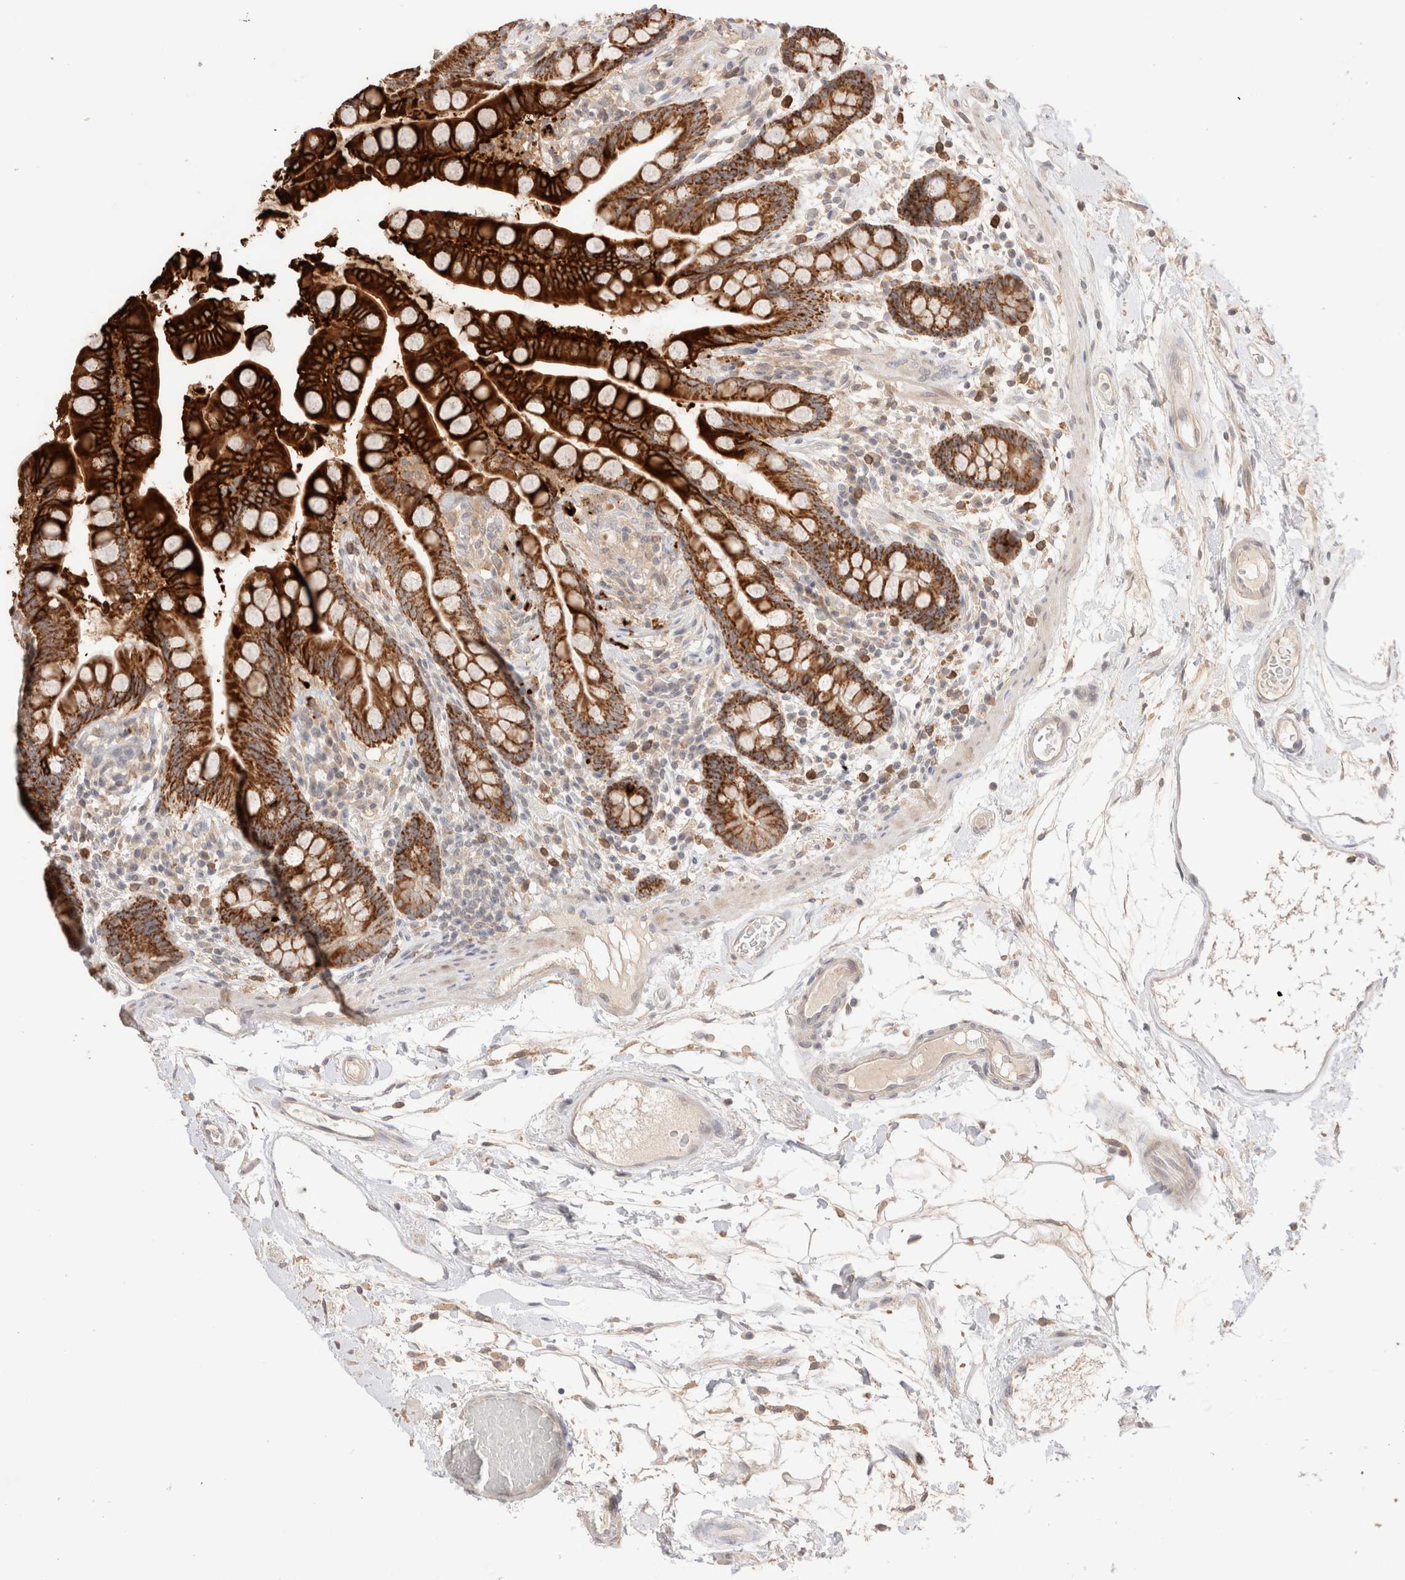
{"staining": {"intensity": "weak", "quantity": ">75%", "location": "cytoplasmic/membranous"}, "tissue": "colon", "cell_type": "Endothelial cells", "image_type": "normal", "snomed": [{"axis": "morphology", "description": "Normal tissue, NOS"}, {"axis": "topography", "description": "Colon"}], "caption": "A low amount of weak cytoplasmic/membranous expression is appreciated in about >75% of endothelial cells in normal colon. The protein of interest is shown in brown color, while the nuclei are stained blue.", "gene": "TRIM41", "patient": {"sex": "male", "age": 73}}